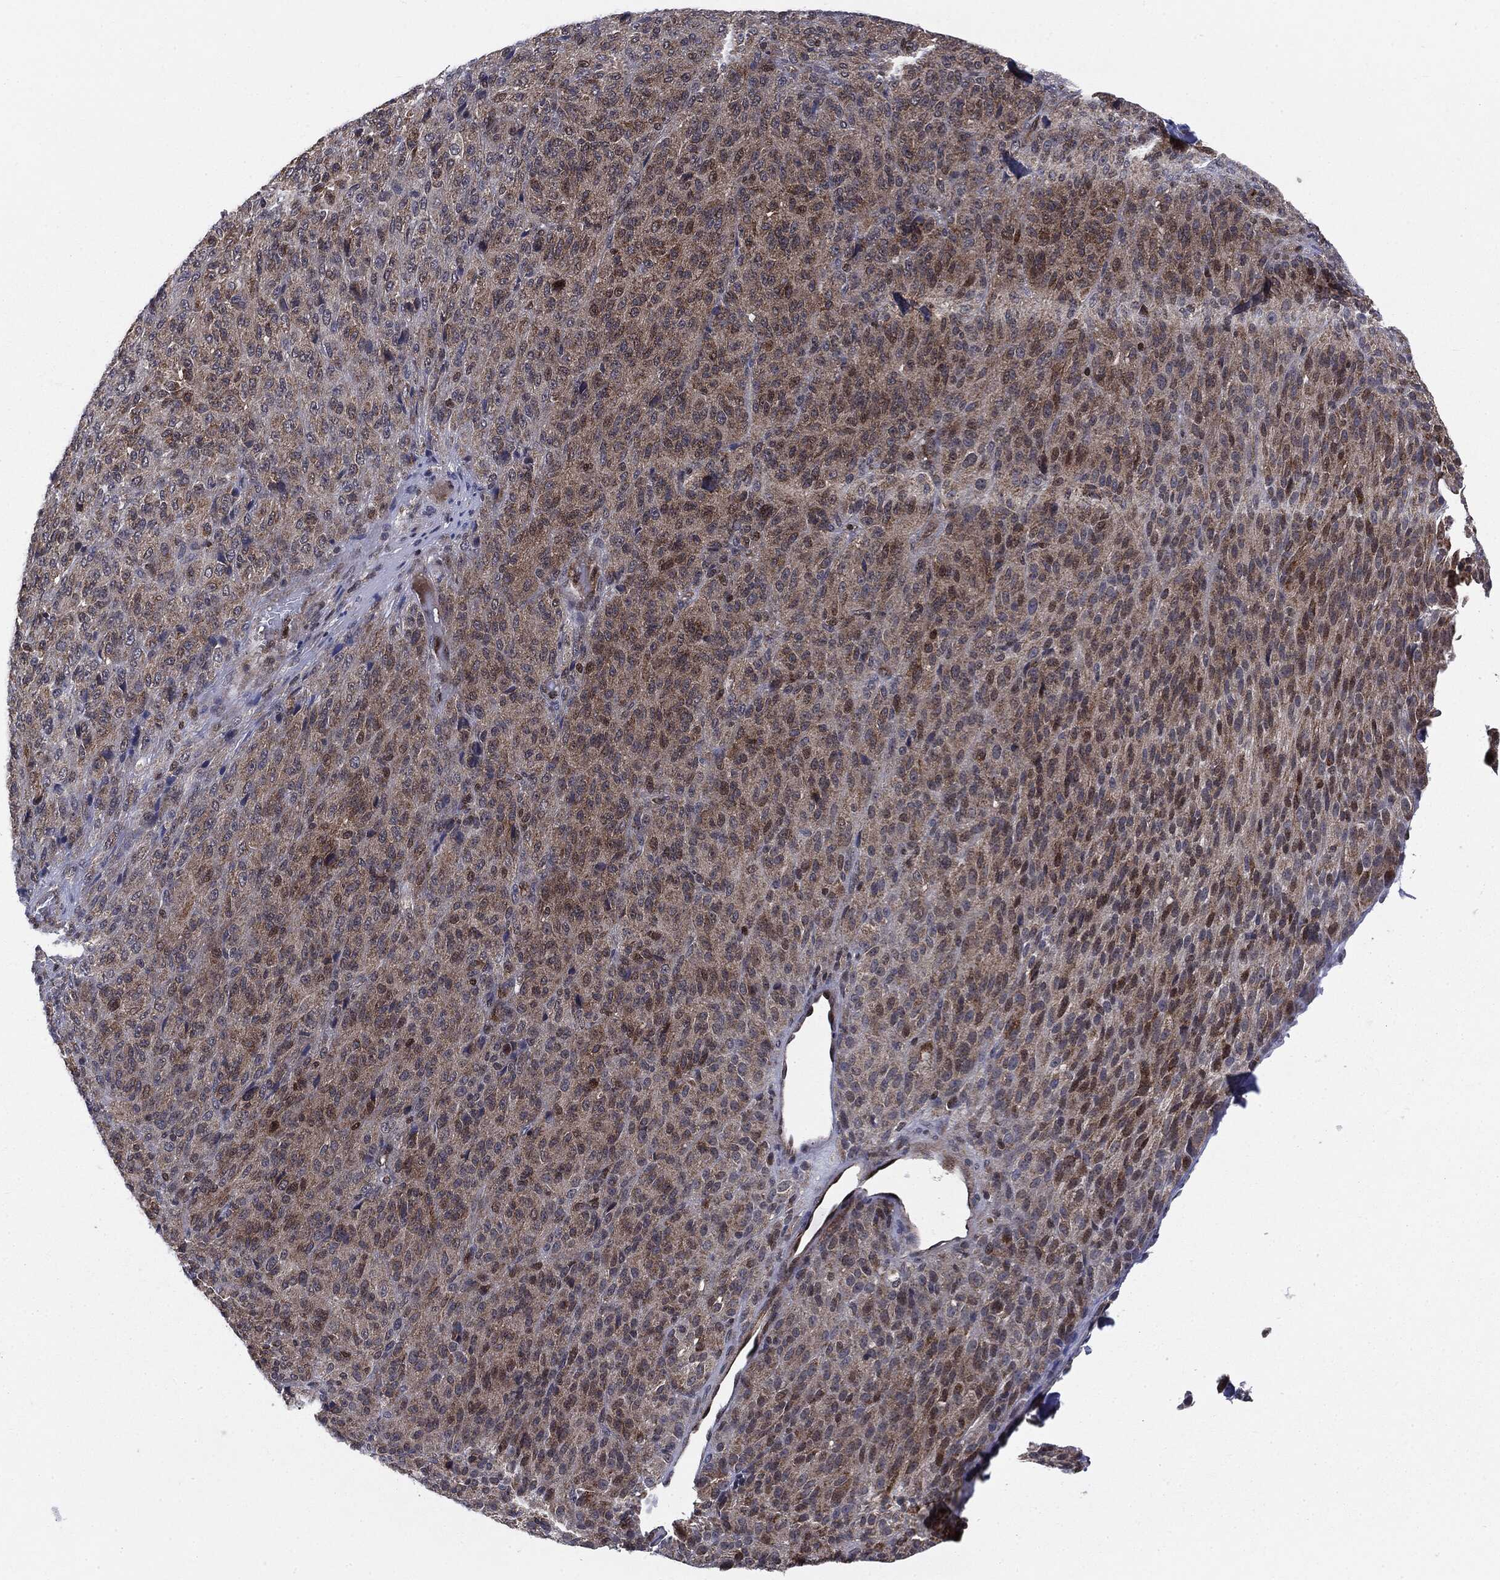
{"staining": {"intensity": "moderate", "quantity": "25%-75%", "location": "cytoplasmic/membranous"}, "tissue": "melanoma", "cell_type": "Tumor cells", "image_type": "cancer", "snomed": [{"axis": "morphology", "description": "Malignant melanoma, Metastatic site"}, {"axis": "topography", "description": "Brain"}], "caption": "A brown stain shows moderate cytoplasmic/membranous staining of a protein in human malignant melanoma (metastatic site) tumor cells.", "gene": "PTPA", "patient": {"sex": "female", "age": 56}}